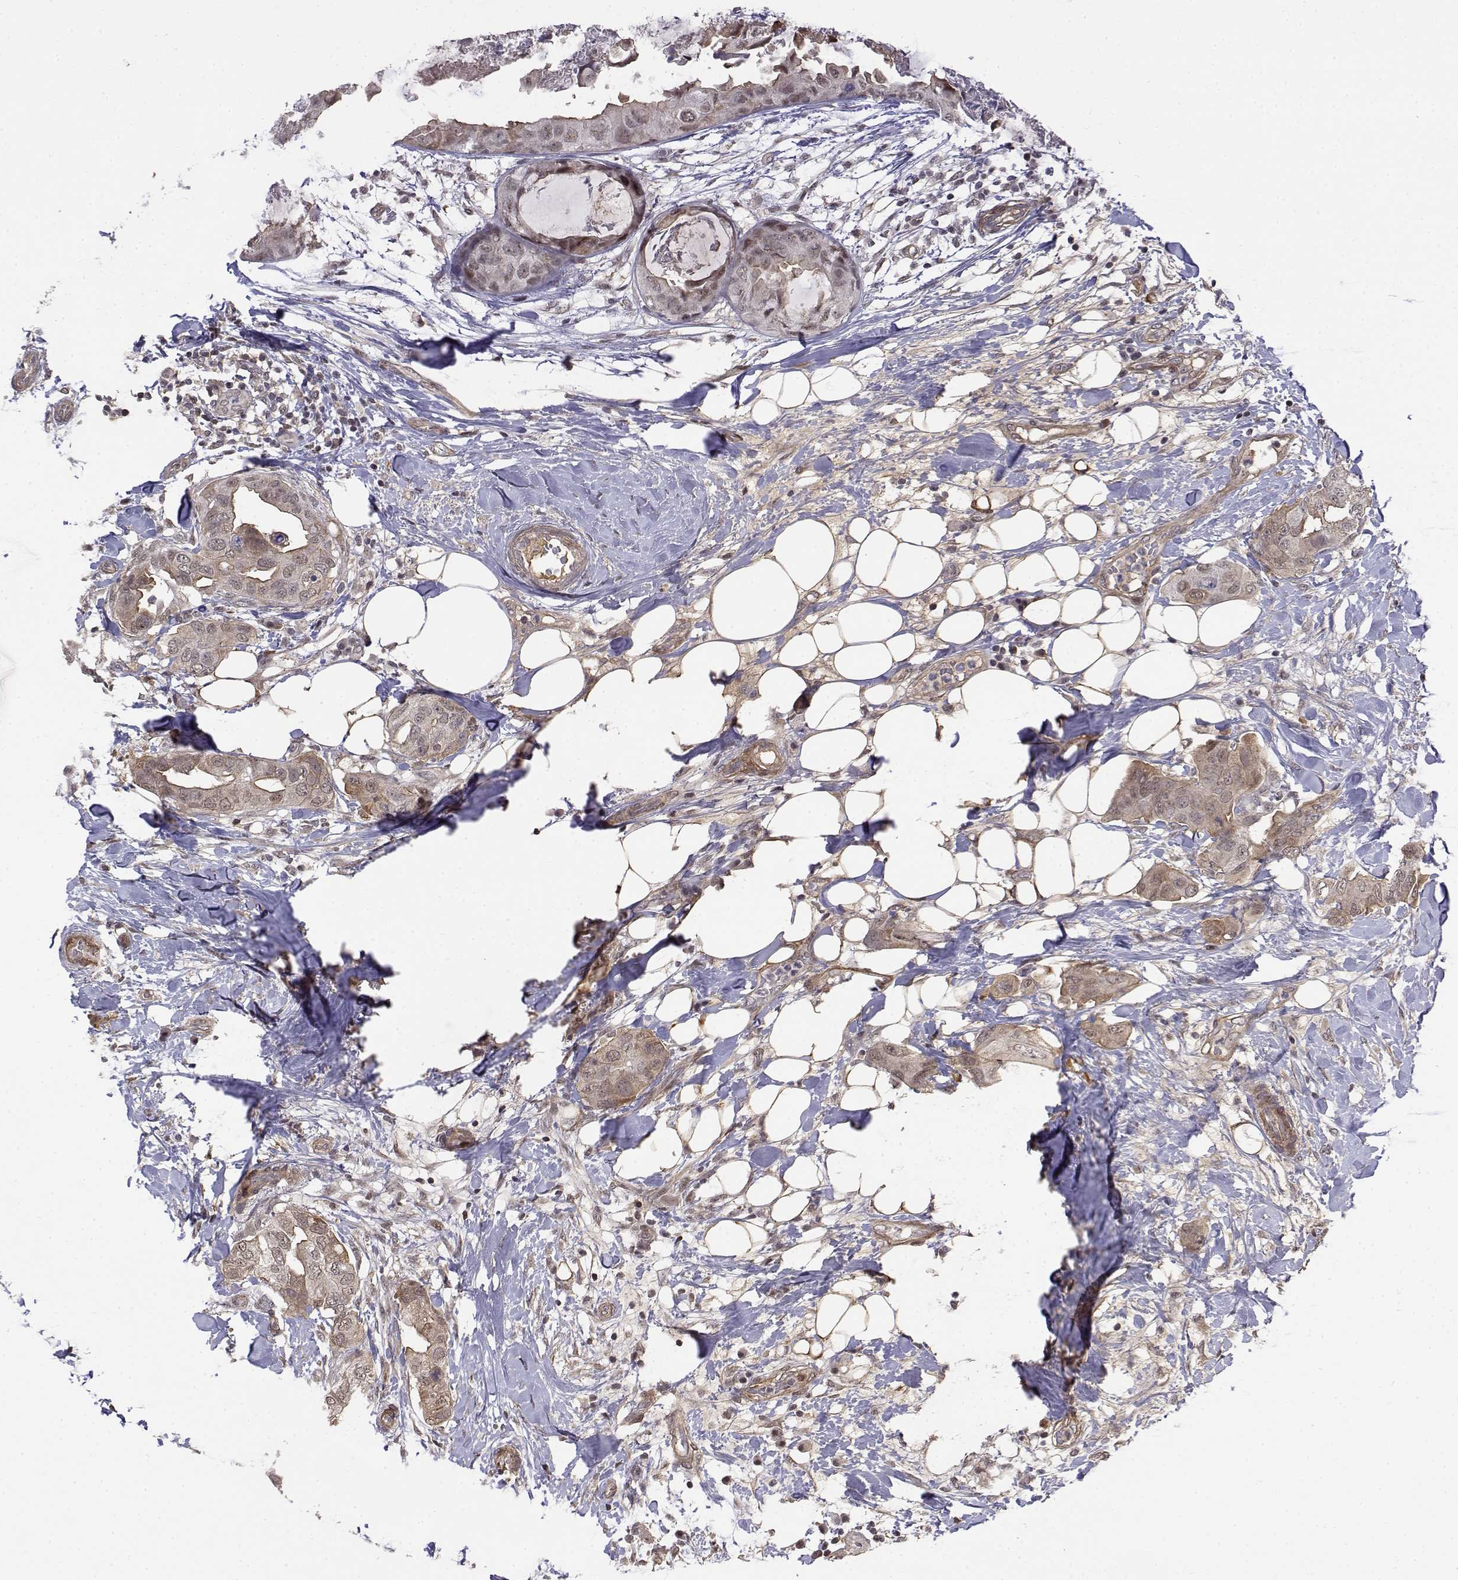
{"staining": {"intensity": "weak", "quantity": "25%-75%", "location": "cytoplasmic/membranous,nuclear"}, "tissue": "breast cancer", "cell_type": "Tumor cells", "image_type": "cancer", "snomed": [{"axis": "morphology", "description": "Normal tissue, NOS"}, {"axis": "morphology", "description": "Duct carcinoma"}, {"axis": "topography", "description": "Breast"}], "caption": "Breast infiltrating ductal carcinoma was stained to show a protein in brown. There is low levels of weak cytoplasmic/membranous and nuclear expression in approximately 25%-75% of tumor cells. (DAB (3,3'-diaminobenzidine) = brown stain, brightfield microscopy at high magnification).", "gene": "ITGA7", "patient": {"sex": "female", "age": 40}}